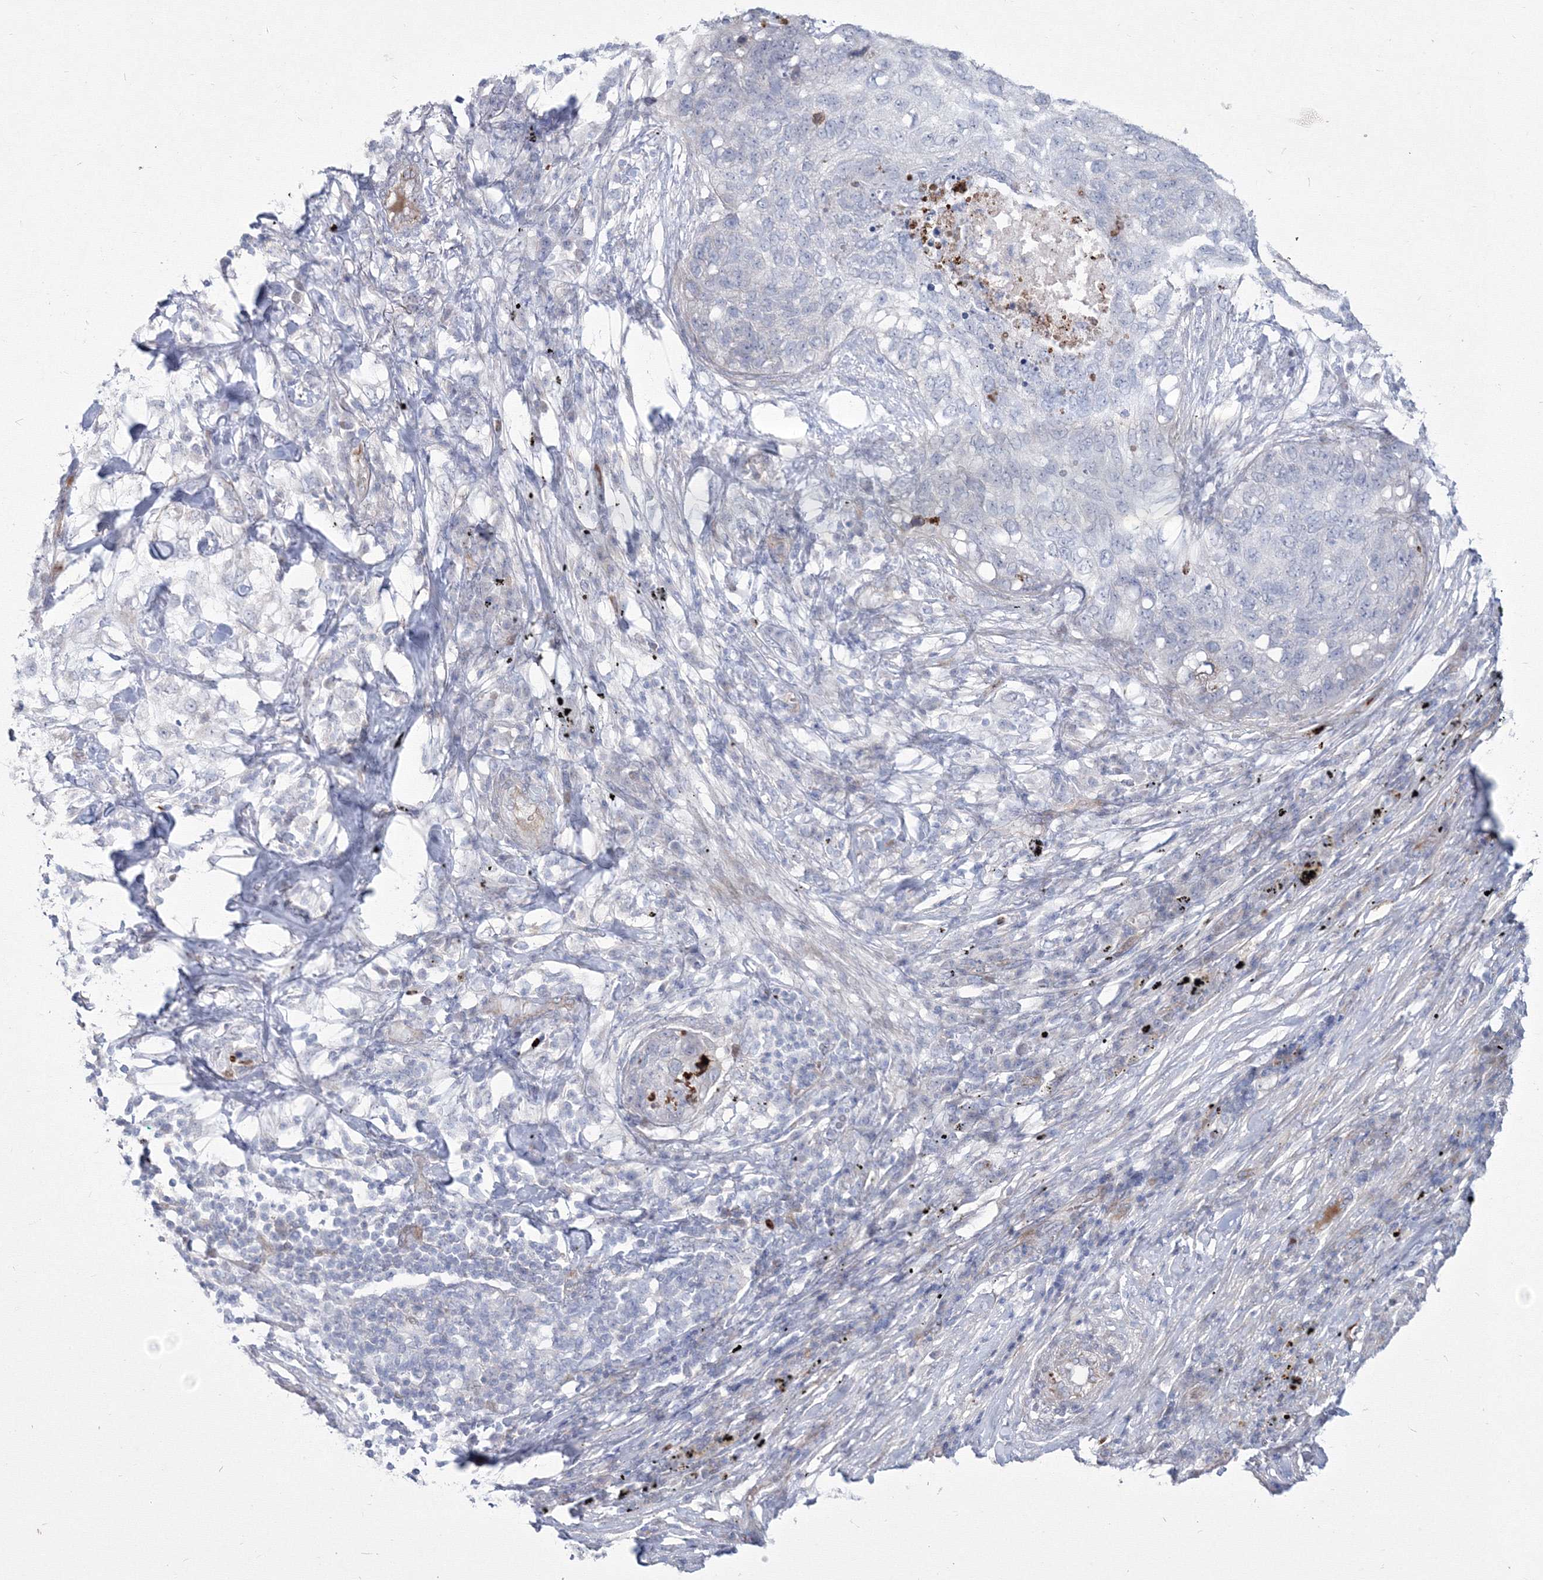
{"staining": {"intensity": "negative", "quantity": "none", "location": "none"}, "tissue": "lung cancer", "cell_type": "Tumor cells", "image_type": "cancer", "snomed": [{"axis": "morphology", "description": "Squamous cell carcinoma, NOS"}, {"axis": "topography", "description": "Lung"}], "caption": "Tumor cells show no significant expression in squamous cell carcinoma (lung). (Immunohistochemistry (ihc), brightfield microscopy, high magnification).", "gene": "HYAL2", "patient": {"sex": "female", "age": 63}}